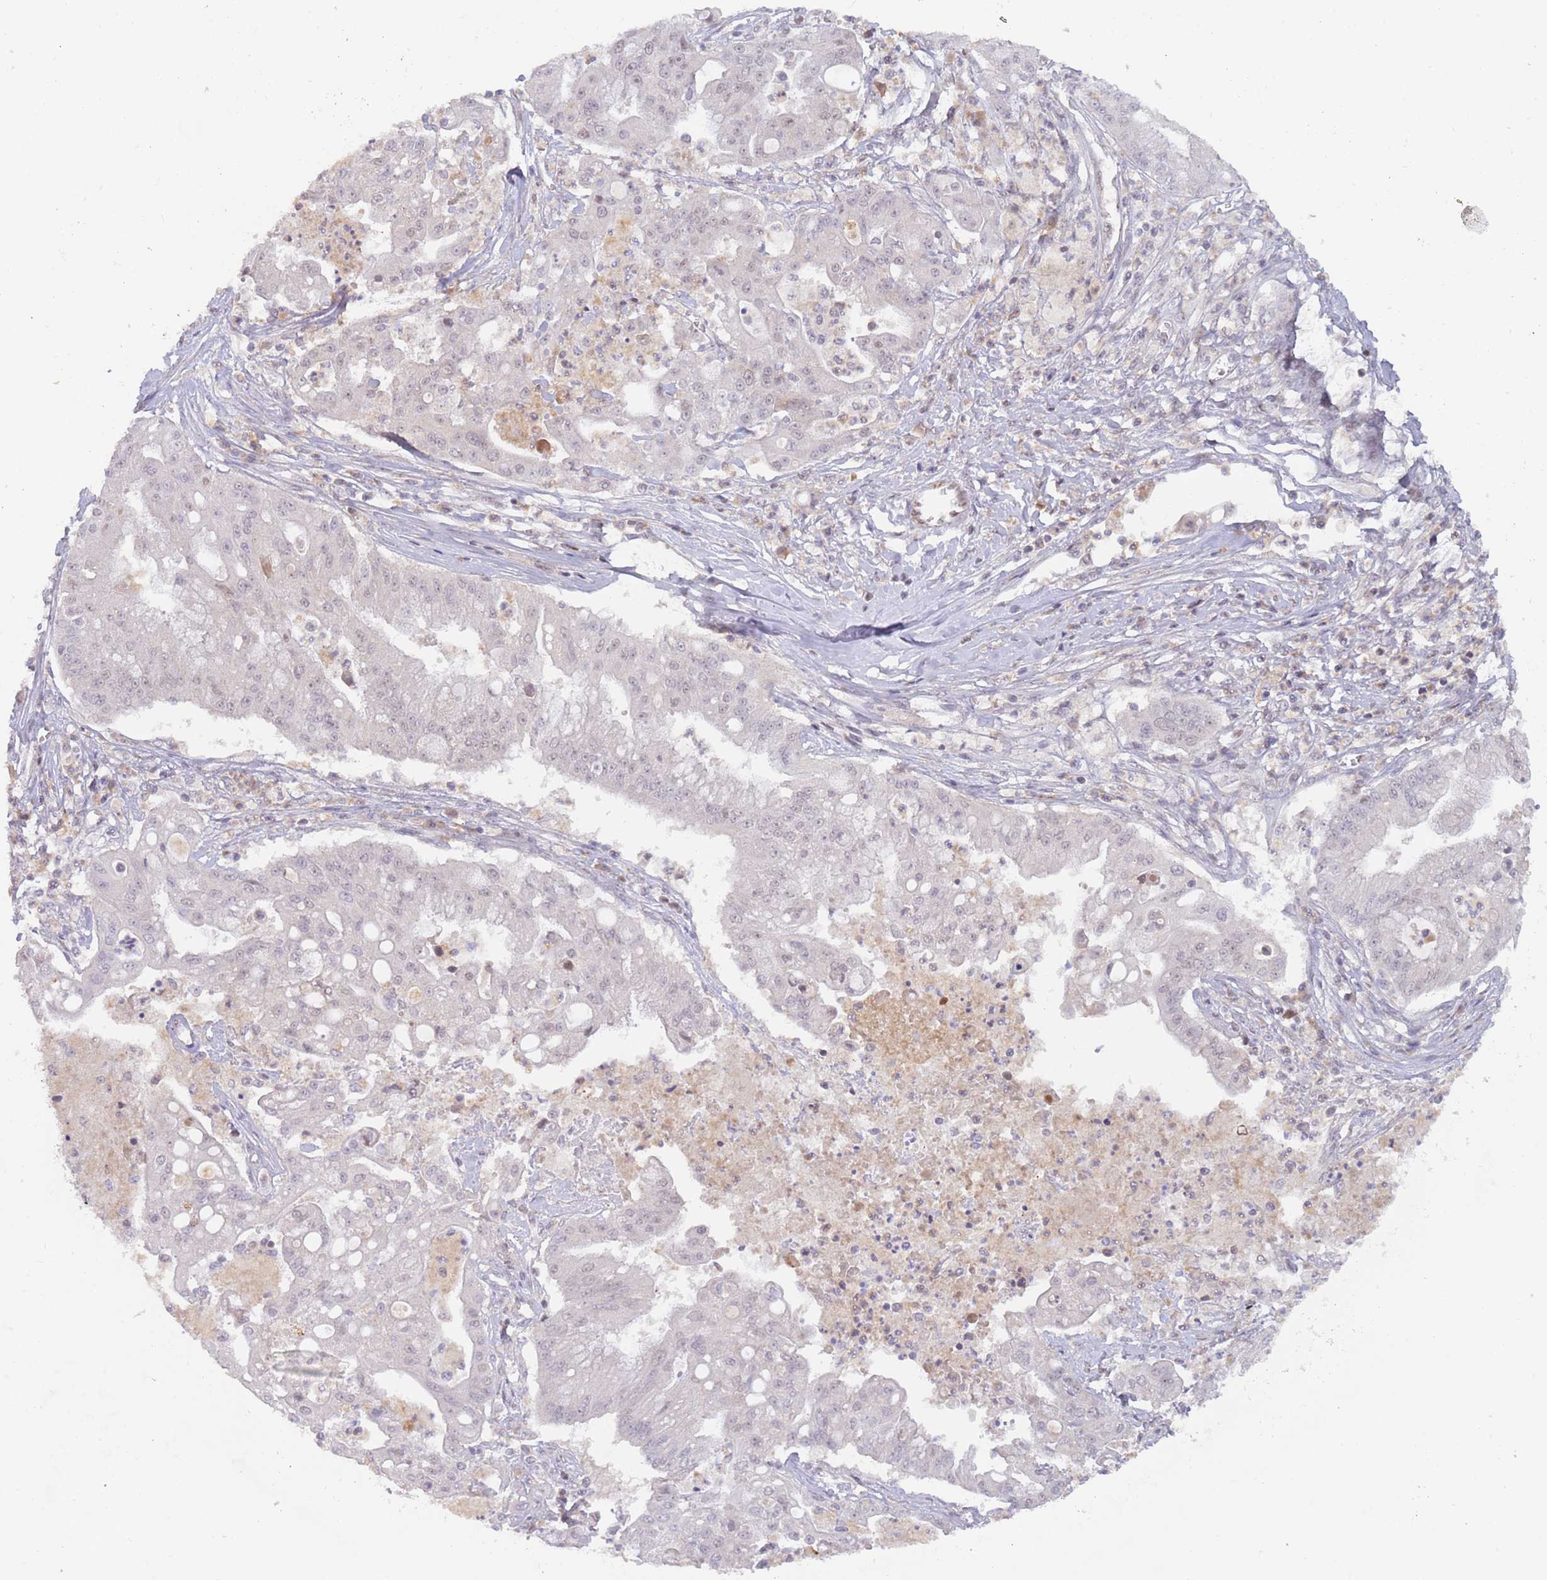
{"staining": {"intensity": "weak", "quantity": "25%-75%", "location": "nuclear"}, "tissue": "ovarian cancer", "cell_type": "Tumor cells", "image_type": "cancer", "snomed": [{"axis": "morphology", "description": "Cystadenocarcinoma, mucinous, NOS"}, {"axis": "topography", "description": "Ovary"}], "caption": "IHC of human mucinous cystadenocarcinoma (ovarian) exhibits low levels of weak nuclear staining in approximately 25%-75% of tumor cells. (DAB (3,3'-diaminobenzidine) IHC, brown staining for protein, blue staining for nuclei).", "gene": "RFXANK", "patient": {"sex": "female", "age": 70}}